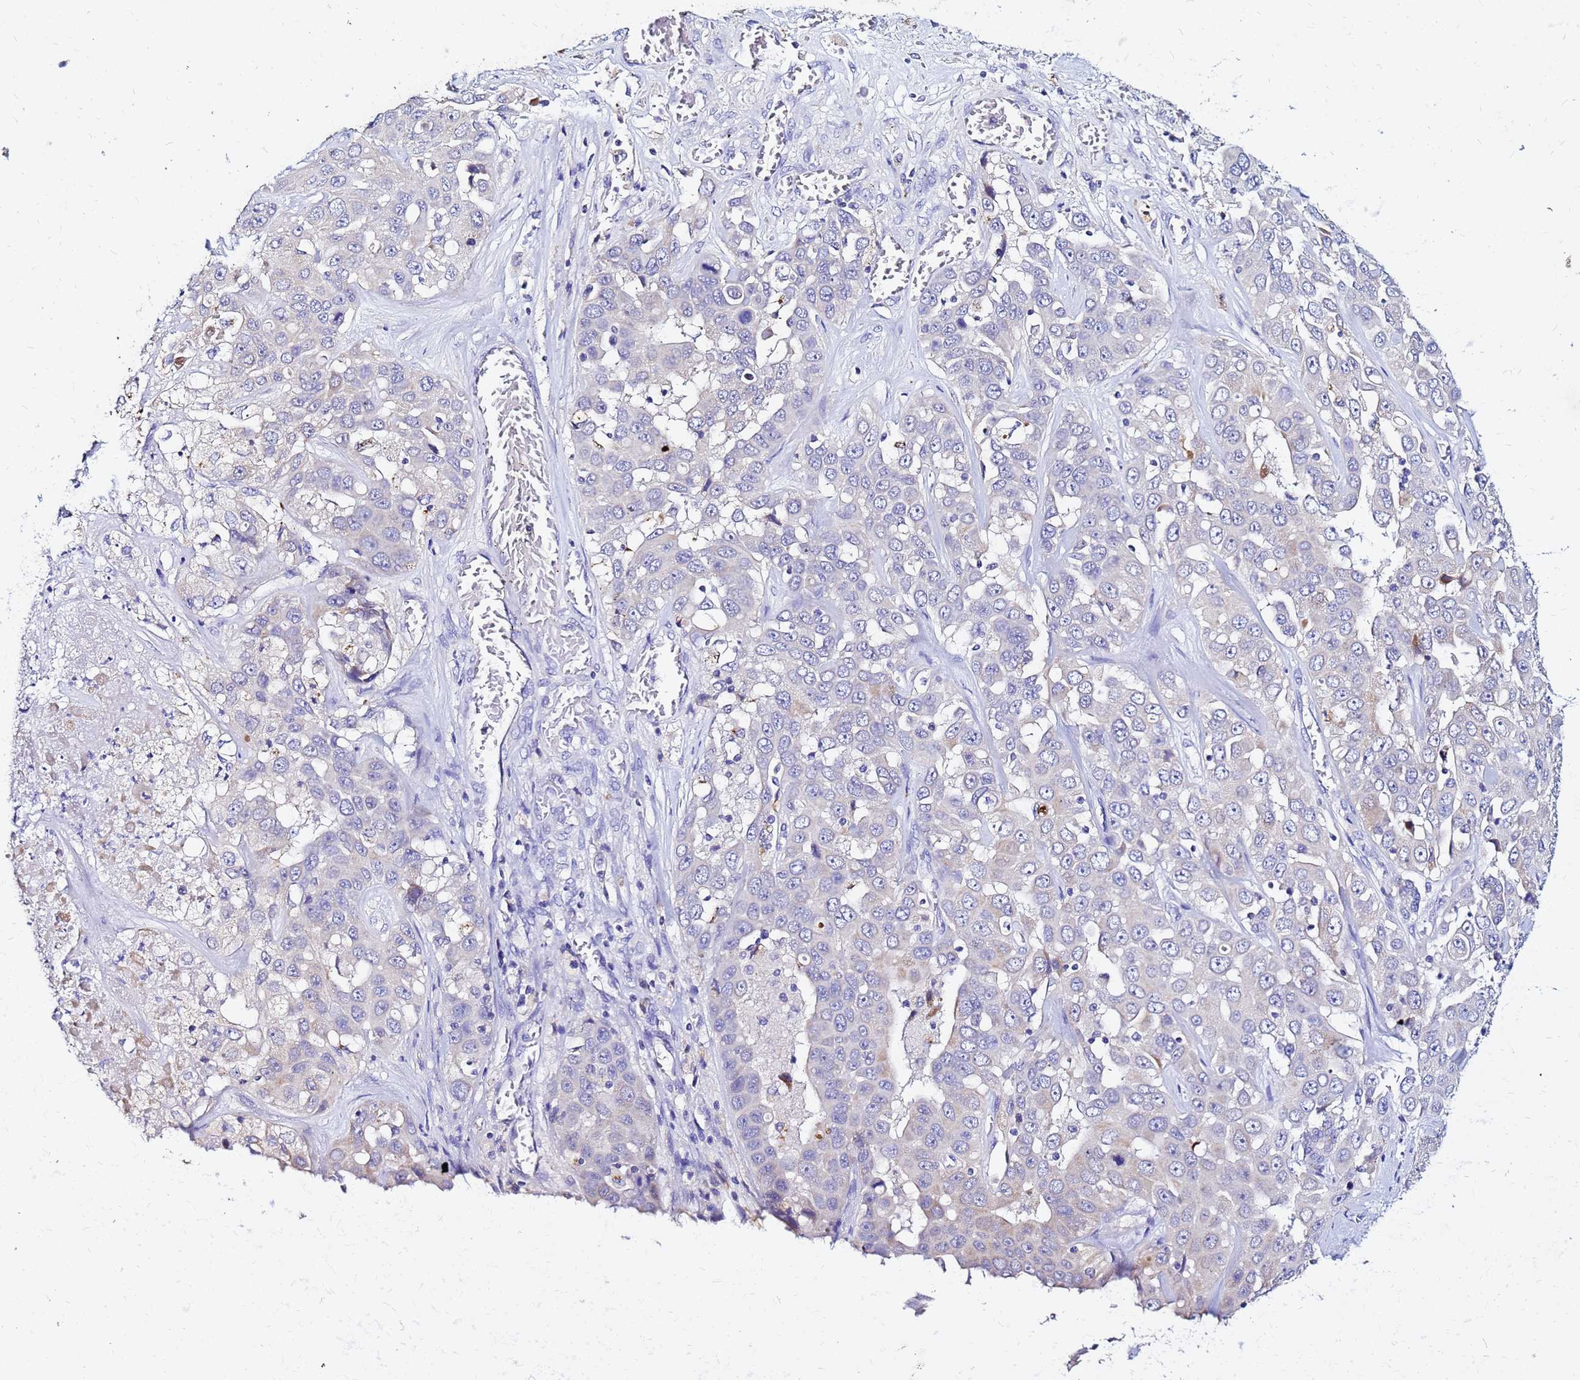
{"staining": {"intensity": "negative", "quantity": "none", "location": "none"}, "tissue": "liver cancer", "cell_type": "Tumor cells", "image_type": "cancer", "snomed": [{"axis": "morphology", "description": "Cholangiocarcinoma"}, {"axis": "topography", "description": "Liver"}], "caption": "A micrograph of liver cancer (cholangiocarcinoma) stained for a protein reveals no brown staining in tumor cells. The staining is performed using DAB brown chromogen with nuclei counter-stained in using hematoxylin.", "gene": "FAM183A", "patient": {"sex": "female", "age": 52}}